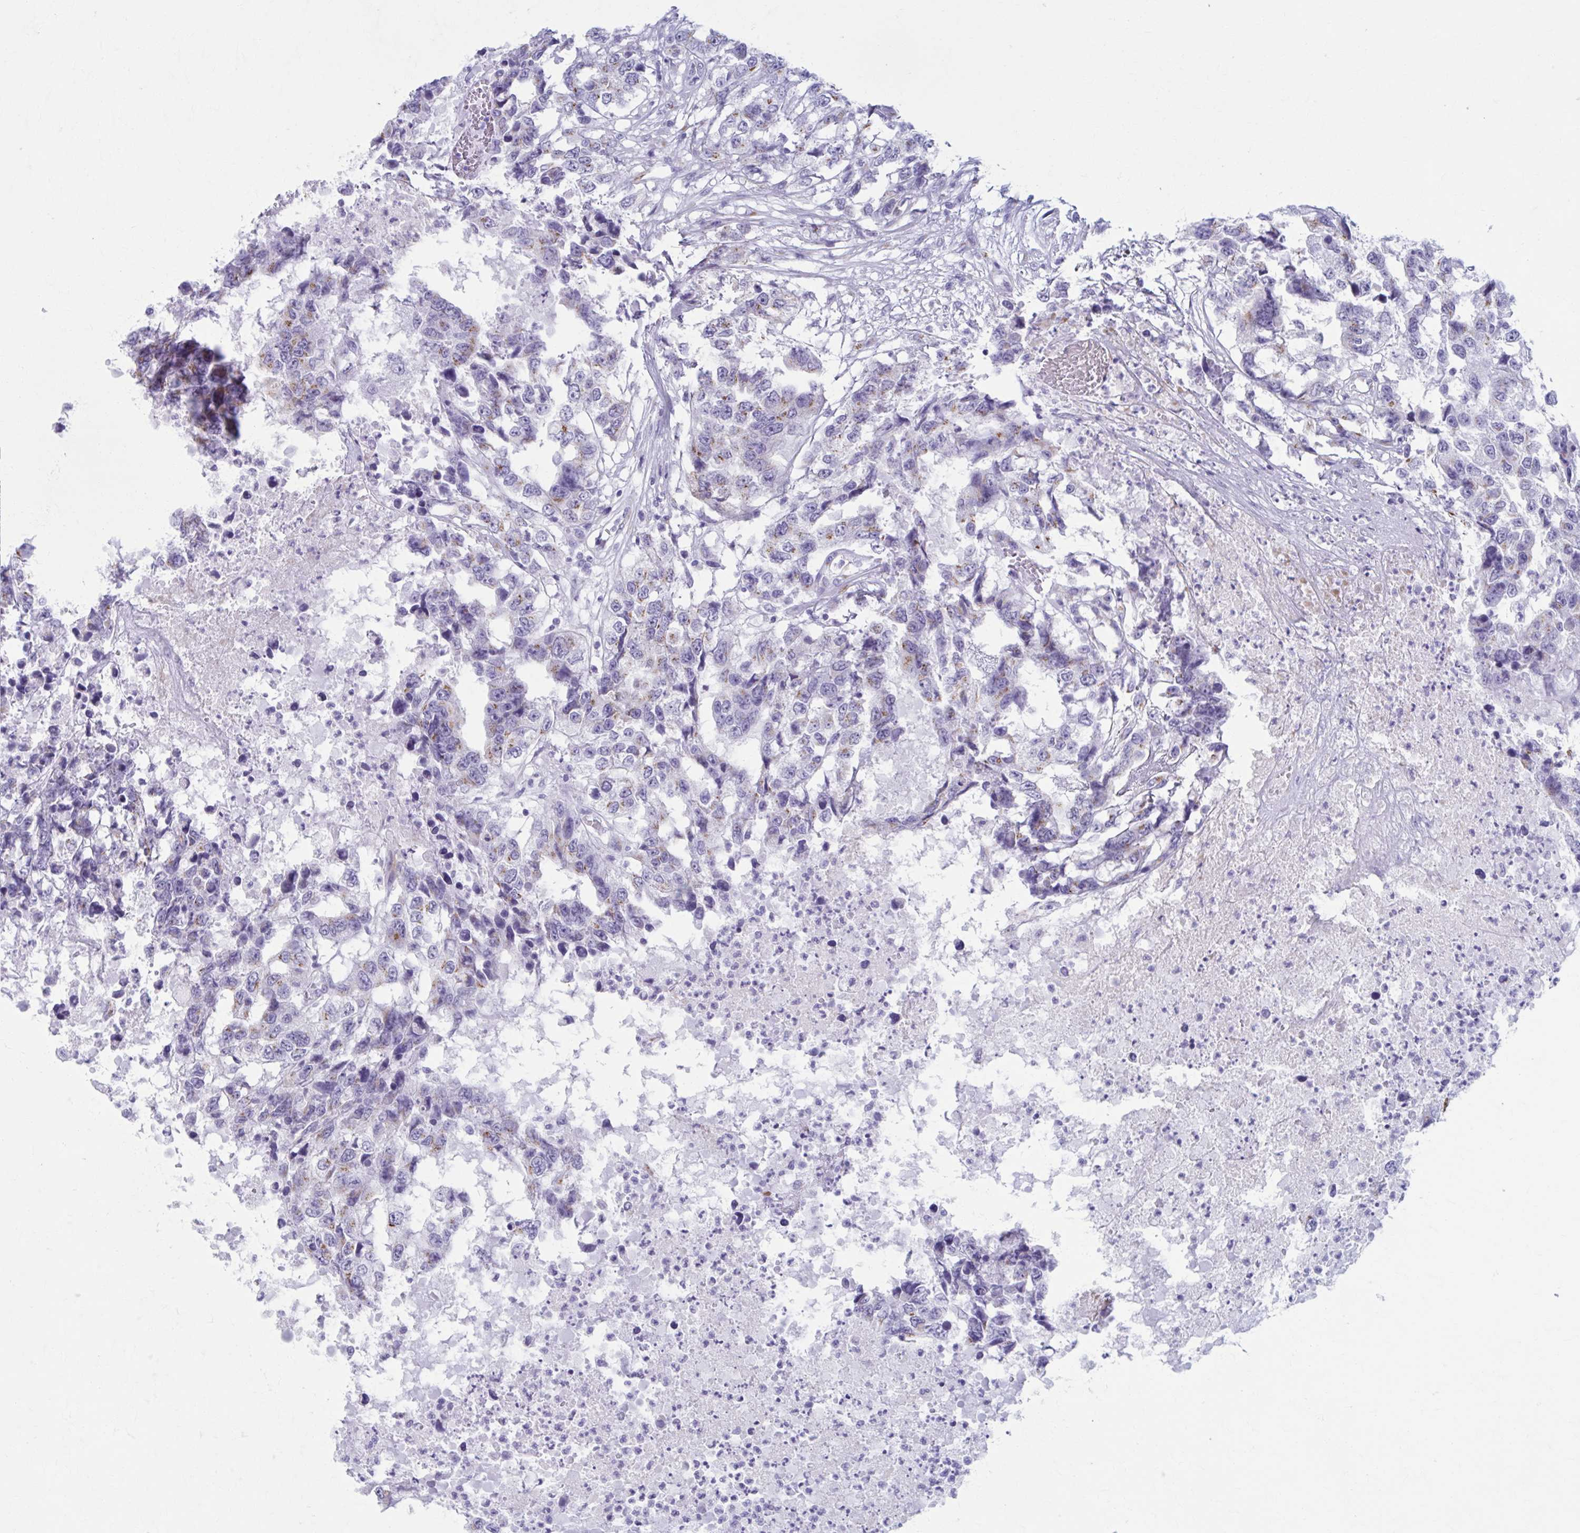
{"staining": {"intensity": "weak", "quantity": "25%-75%", "location": "cytoplasmic/membranous"}, "tissue": "testis cancer", "cell_type": "Tumor cells", "image_type": "cancer", "snomed": [{"axis": "morphology", "description": "Carcinoma, Embryonal, NOS"}, {"axis": "topography", "description": "Testis"}], "caption": "Testis embryonal carcinoma stained for a protein demonstrates weak cytoplasmic/membranous positivity in tumor cells. Nuclei are stained in blue.", "gene": "KCNE2", "patient": {"sex": "male", "age": 83}}